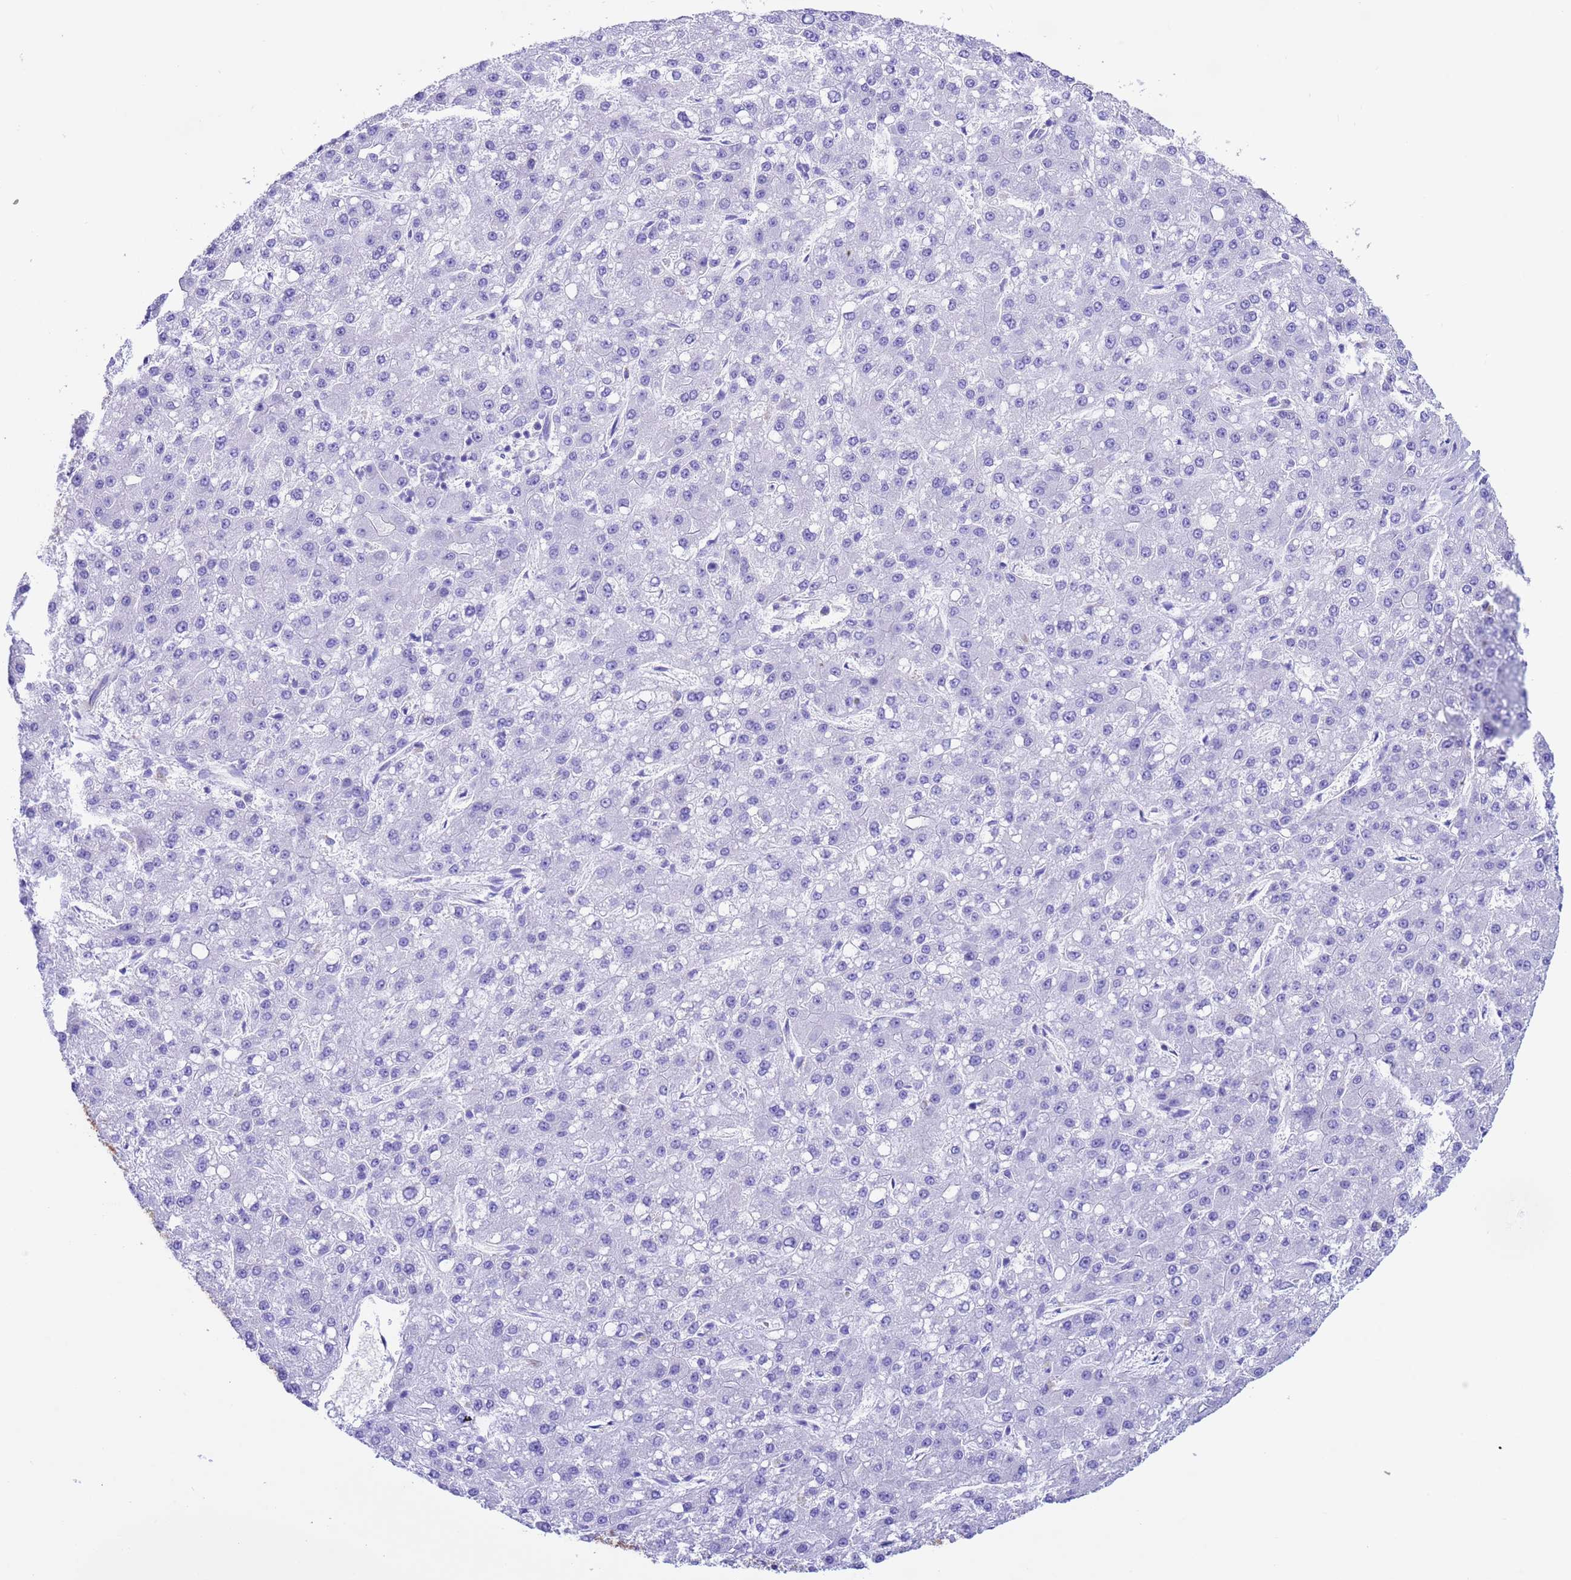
{"staining": {"intensity": "negative", "quantity": "none", "location": "none"}, "tissue": "liver cancer", "cell_type": "Tumor cells", "image_type": "cancer", "snomed": [{"axis": "morphology", "description": "Carcinoma, Hepatocellular, NOS"}, {"axis": "topography", "description": "Liver"}], "caption": "Tumor cells are negative for protein expression in human liver cancer (hepatocellular carcinoma).", "gene": "C6orf47", "patient": {"sex": "male", "age": 67}}